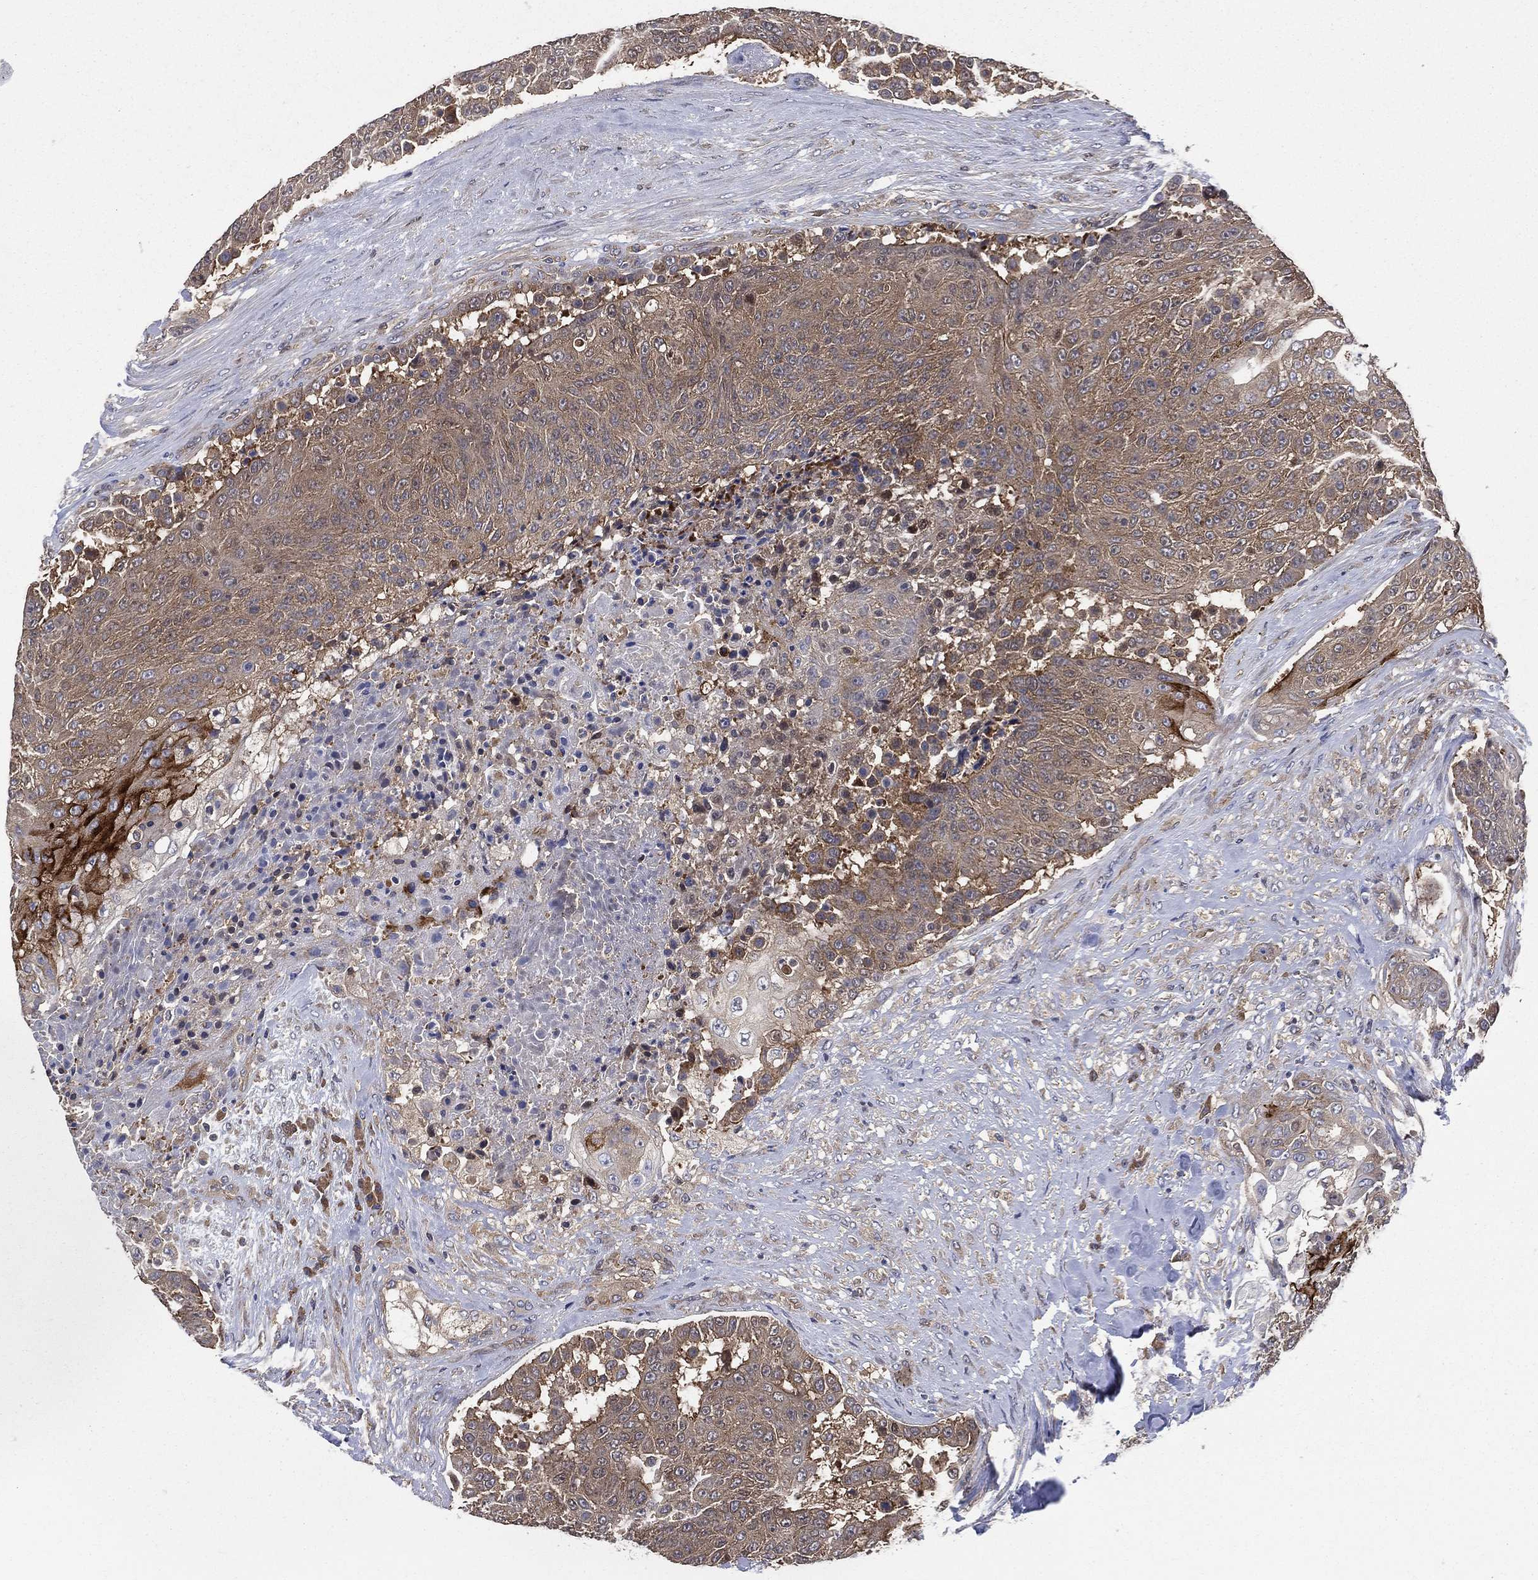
{"staining": {"intensity": "moderate", "quantity": ">75%", "location": "cytoplasmic/membranous"}, "tissue": "urothelial cancer", "cell_type": "Tumor cells", "image_type": "cancer", "snomed": [{"axis": "morphology", "description": "Urothelial carcinoma, High grade"}, {"axis": "topography", "description": "Urinary bladder"}], "caption": "High-grade urothelial carcinoma tissue demonstrates moderate cytoplasmic/membranous staining in approximately >75% of tumor cells, visualized by immunohistochemistry. The staining is performed using DAB (3,3'-diaminobenzidine) brown chromogen to label protein expression. The nuclei are counter-stained blue using hematoxylin.", "gene": "SMPD3", "patient": {"sex": "female", "age": 63}}